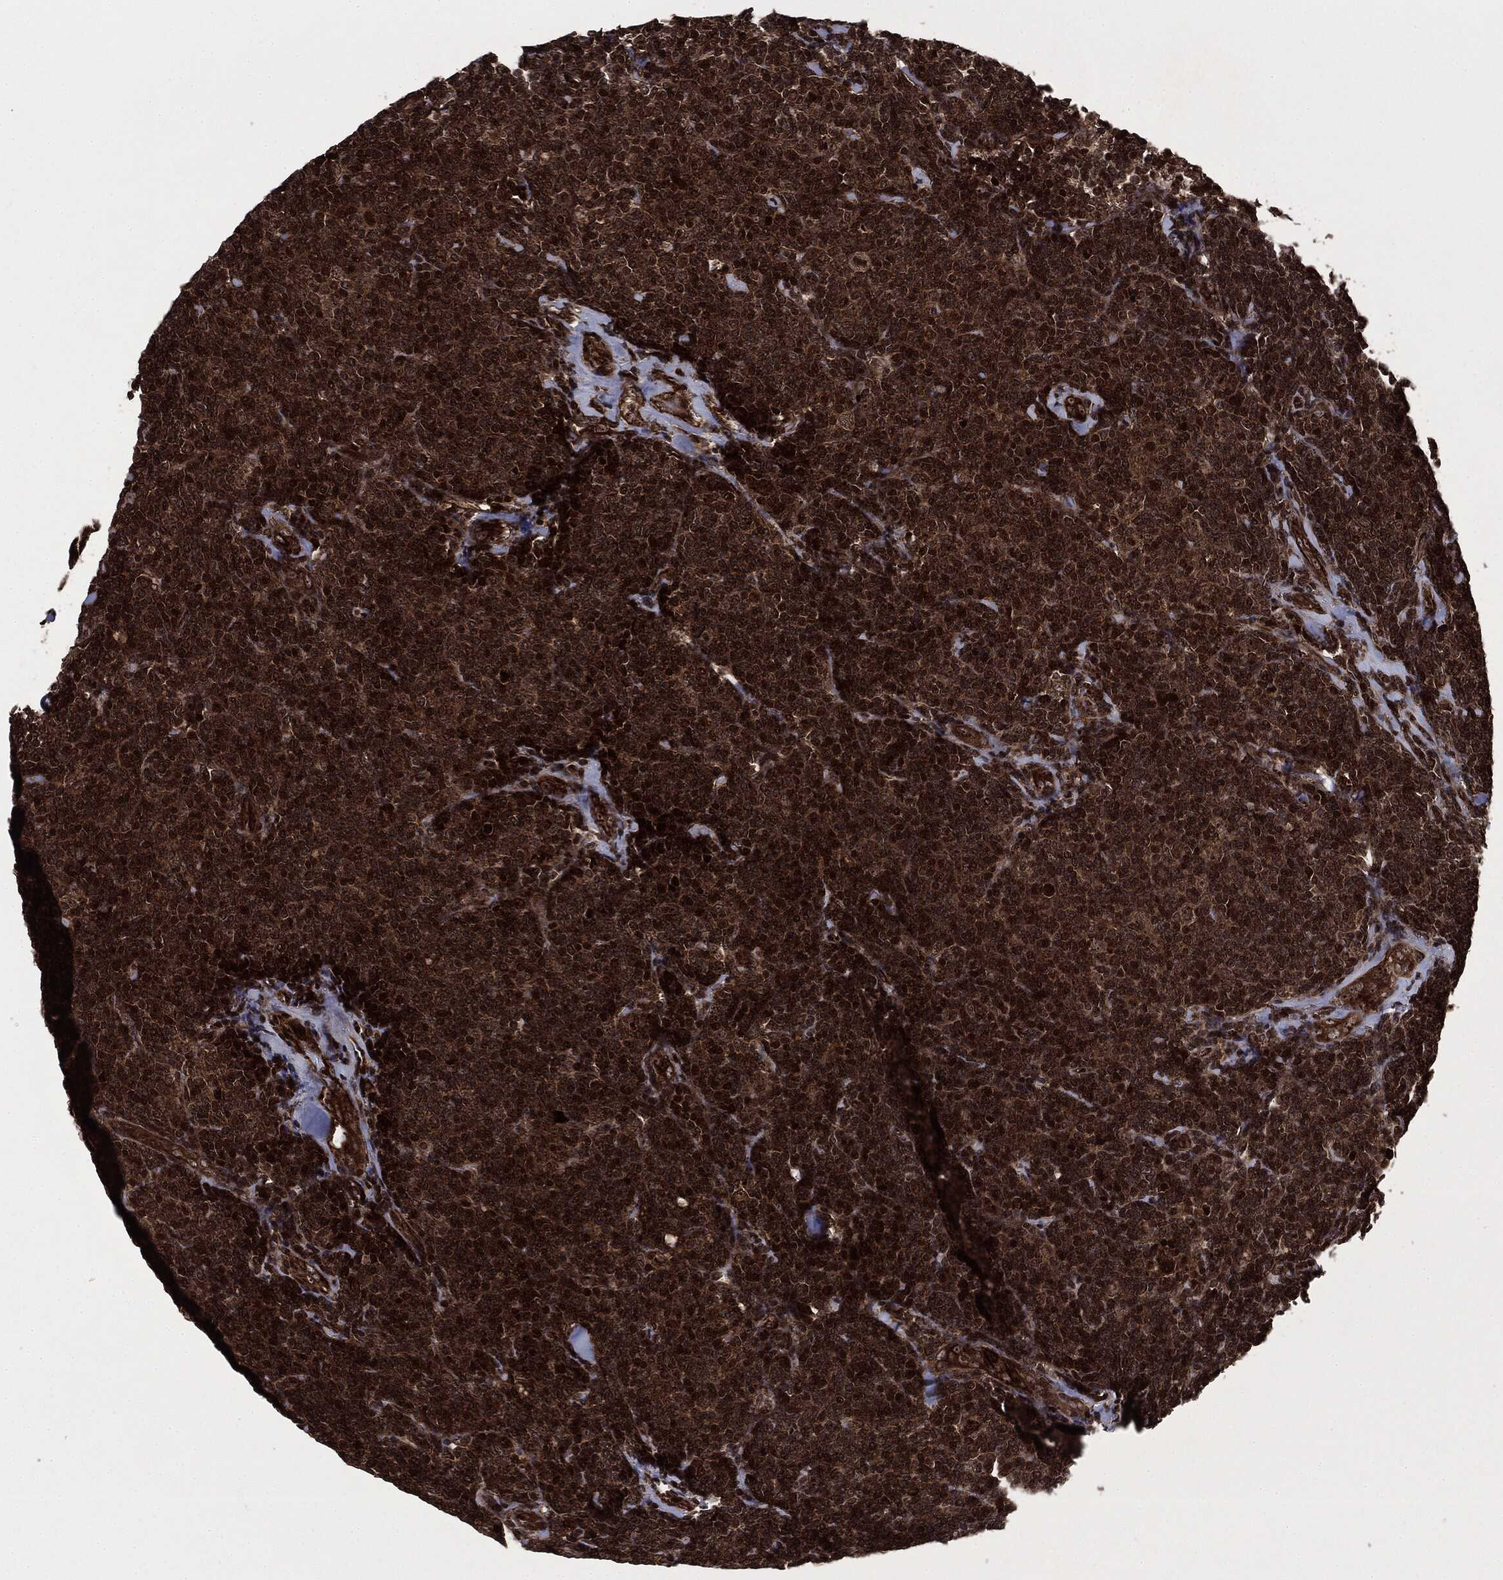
{"staining": {"intensity": "strong", "quantity": ">75%", "location": "cytoplasmic/membranous,nuclear"}, "tissue": "lymphoma", "cell_type": "Tumor cells", "image_type": "cancer", "snomed": [{"axis": "morphology", "description": "Malignant lymphoma, non-Hodgkin's type, Low grade"}, {"axis": "topography", "description": "Lymph node"}], "caption": "Strong cytoplasmic/membranous and nuclear expression for a protein is seen in about >75% of tumor cells of lymphoma using immunohistochemistry (IHC).", "gene": "CARD6", "patient": {"sex": "female", "age": 56}}